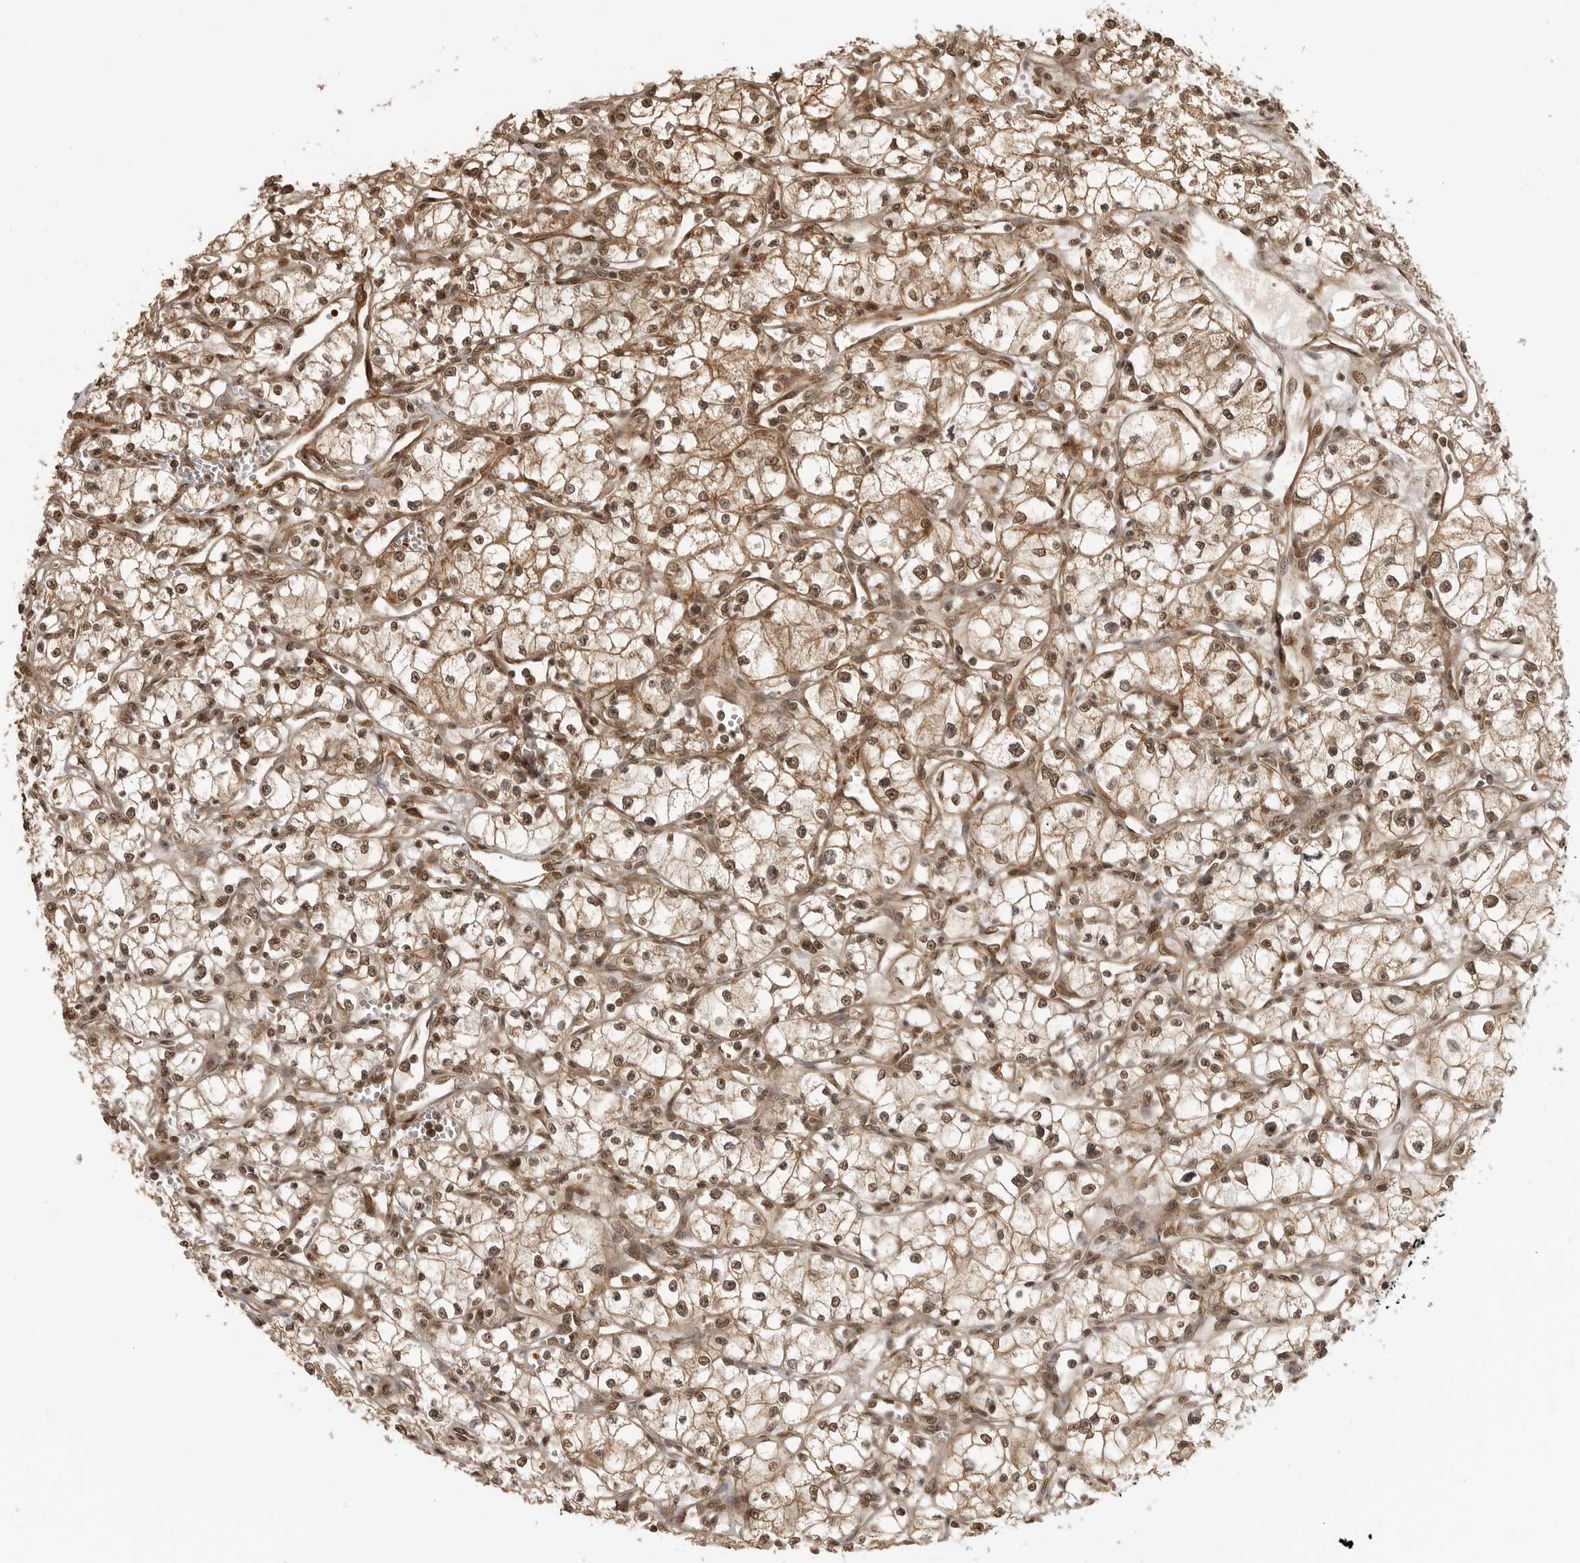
{"staining": {"intensity": "moderate", "quantity": ">75%", "location": "nuclear"}, "tissue": "renal cancer", "cell_type": "Tumor cells", "image_type": "cancer", "snomed": [{"axis": "morphology", "description": "Adenocarcinoma, NOS"}, {"axis": "topography", "description": "Kidney"}], "caption": "High-magnification brightfield microscopy of renal cancer stained with DAB (3,3'-diaminobenzidine) (brown) and counterstained with hematoxylin (blue). tumor cells exhibit moderate nuclear positivity is seen in approximately>75% of cells.", "gene": "CLOCK", "patient": {"sex": "male", "age": 59}}